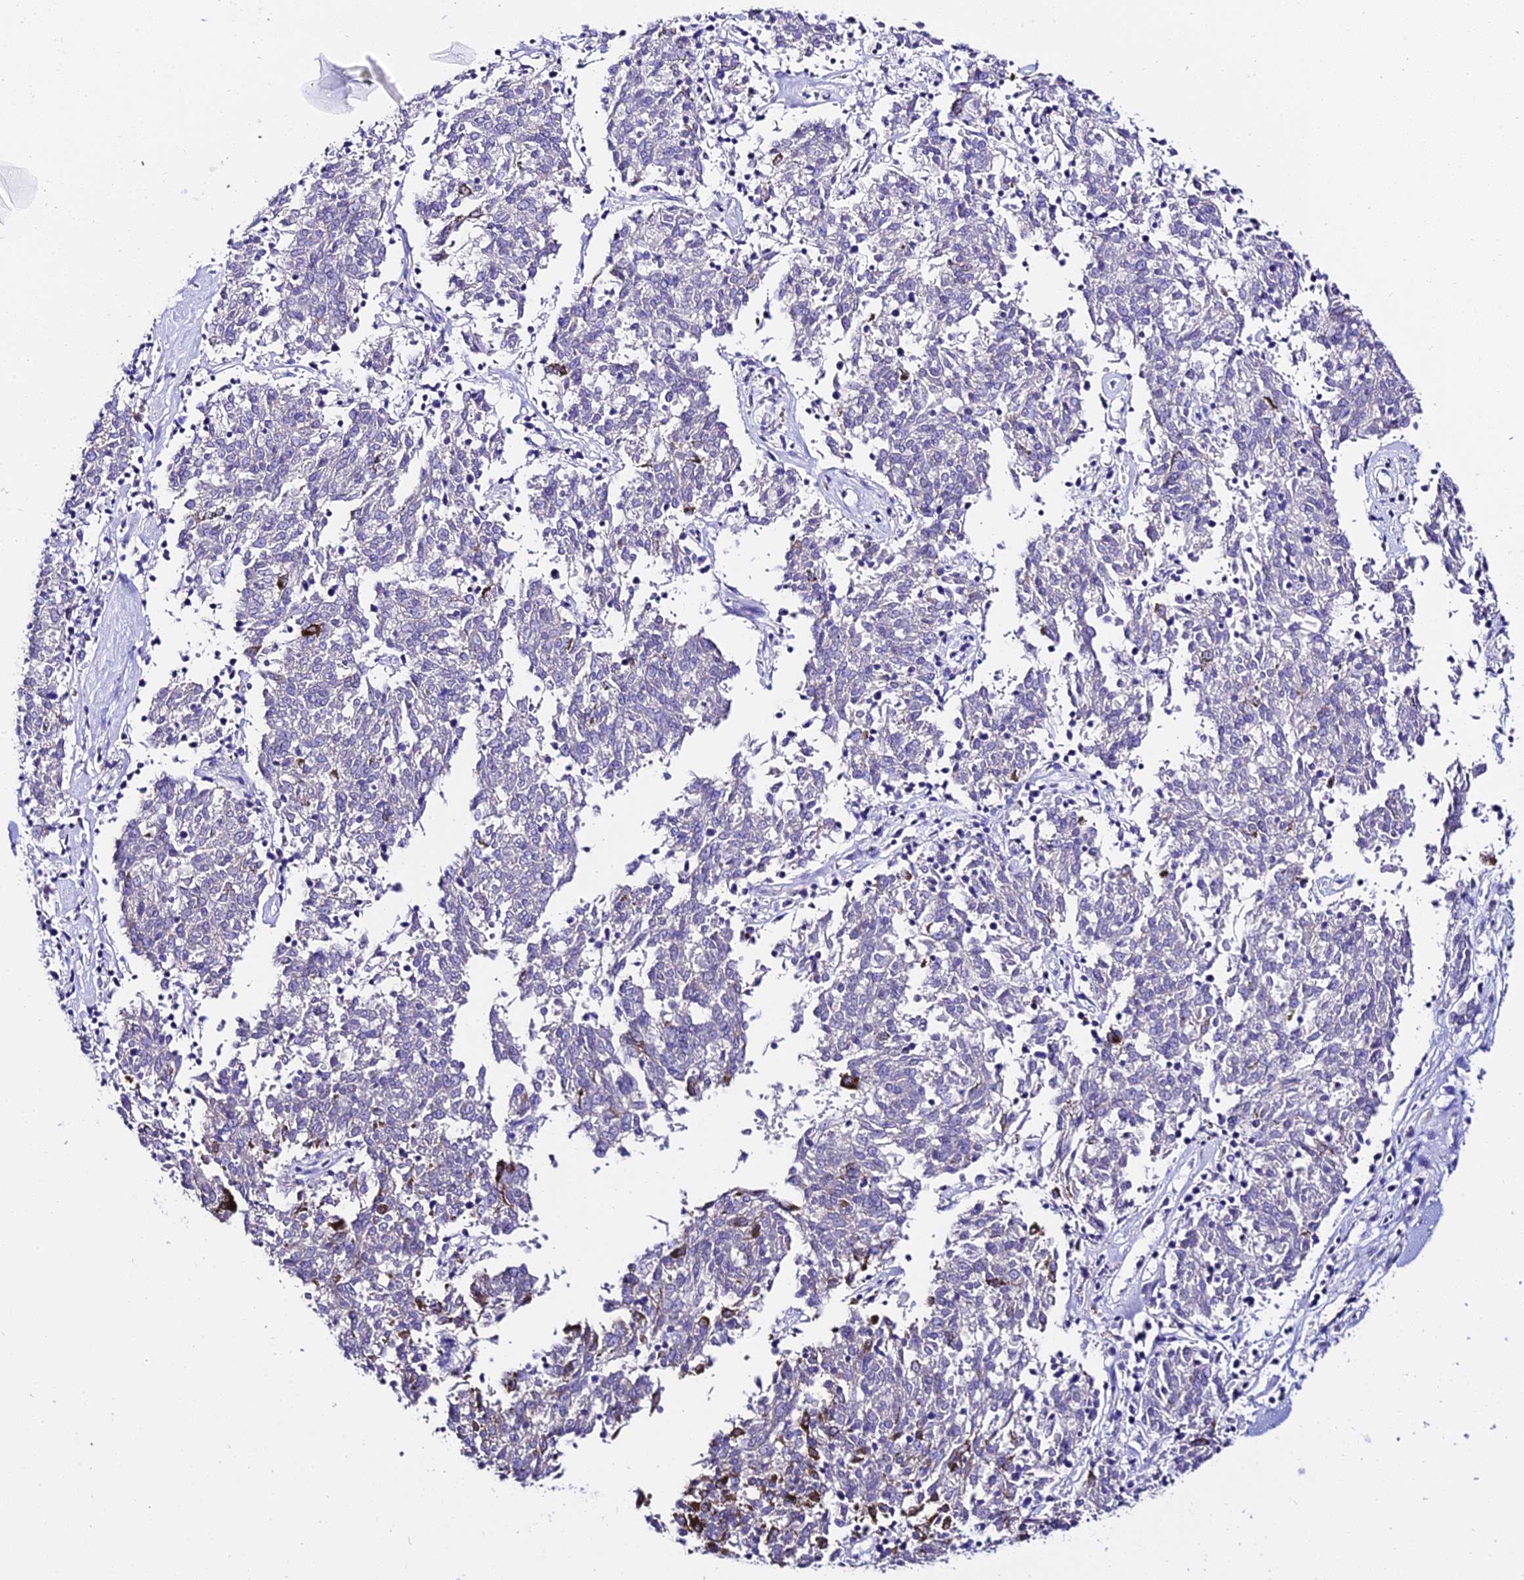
{"staining": {"intensity": "negative", "quantity": "none", "location": "none"}, "tissue": "melanoma", "cell_type": "Tumor cells", "image_type": "cancer", "snomed": [{"axis": "morphology", "description": "Malignant melanoma, NOS"}, {"axis": "topography", "description": "Skin"}], "caption": "A histopathology image of malignant melanoma stained for a protein demonstrates no brown staining in tumor cells. Brightfield microscopy of immunohistochemistry (IHC) stained with DAB (brown) and hematoxylin (blue), captured at high magnification.", "gene": "TMEM117", "patient": {"sex": "female", "age": 72}}